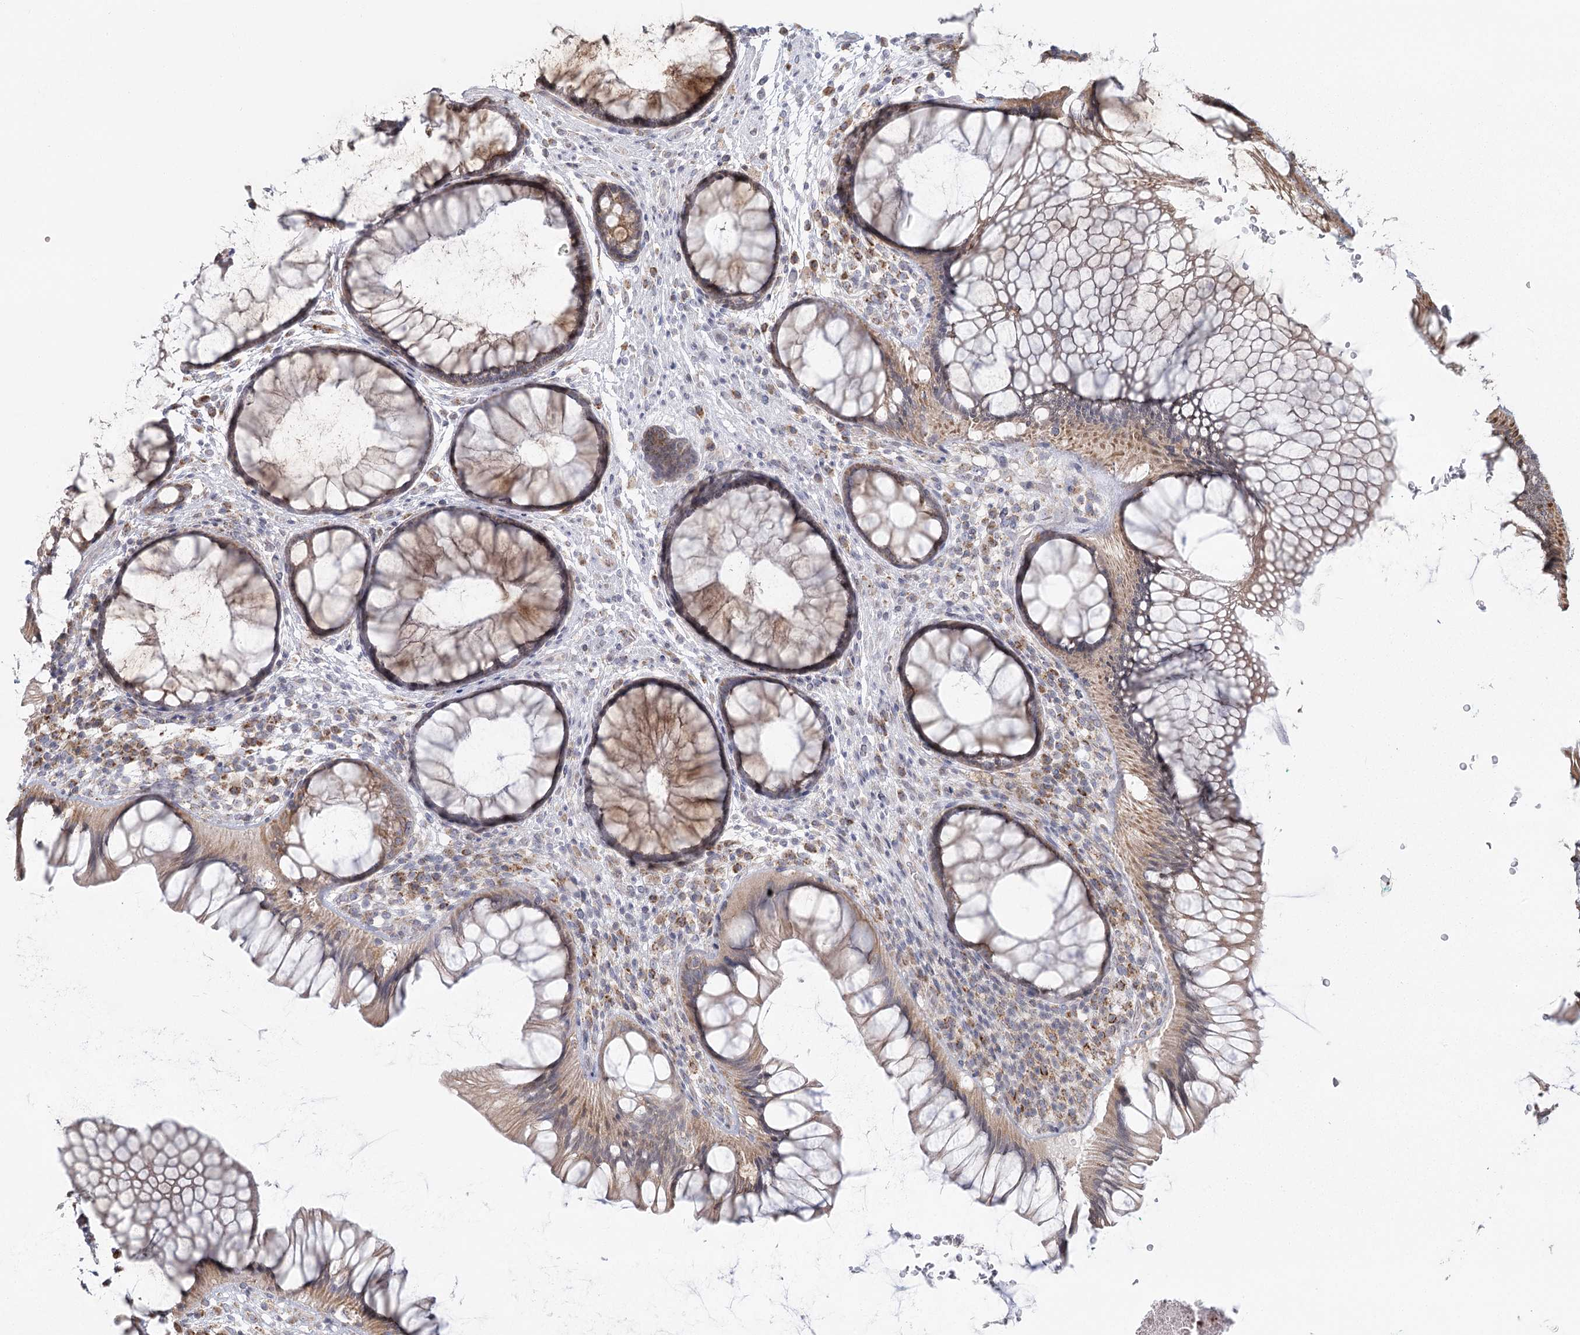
{"staining": {"intensity": "moderate", "quantity": ">75%", "location": "cytoplasmic/membranous"}, "tissue": "rectum", "cell_type": "Glandular cells", "image_type": "normal", "snomed": [{"axis": "morphology", "description": "Normal tissue, NOS"}, {"axis": "topography", "description": "Rectum"}], "caption": "IHC of unremarkable rectum exhibits medium levels of moderate cytoplasmic/membranous expression in approximately >75% of glandular cells. The staining was performed using DAB, with brown indicating positive protein expression. Nuclei are stained blue with hematoxylin.", "gene": "LACTB", "patient": {"sex": "male", "age": 51}}